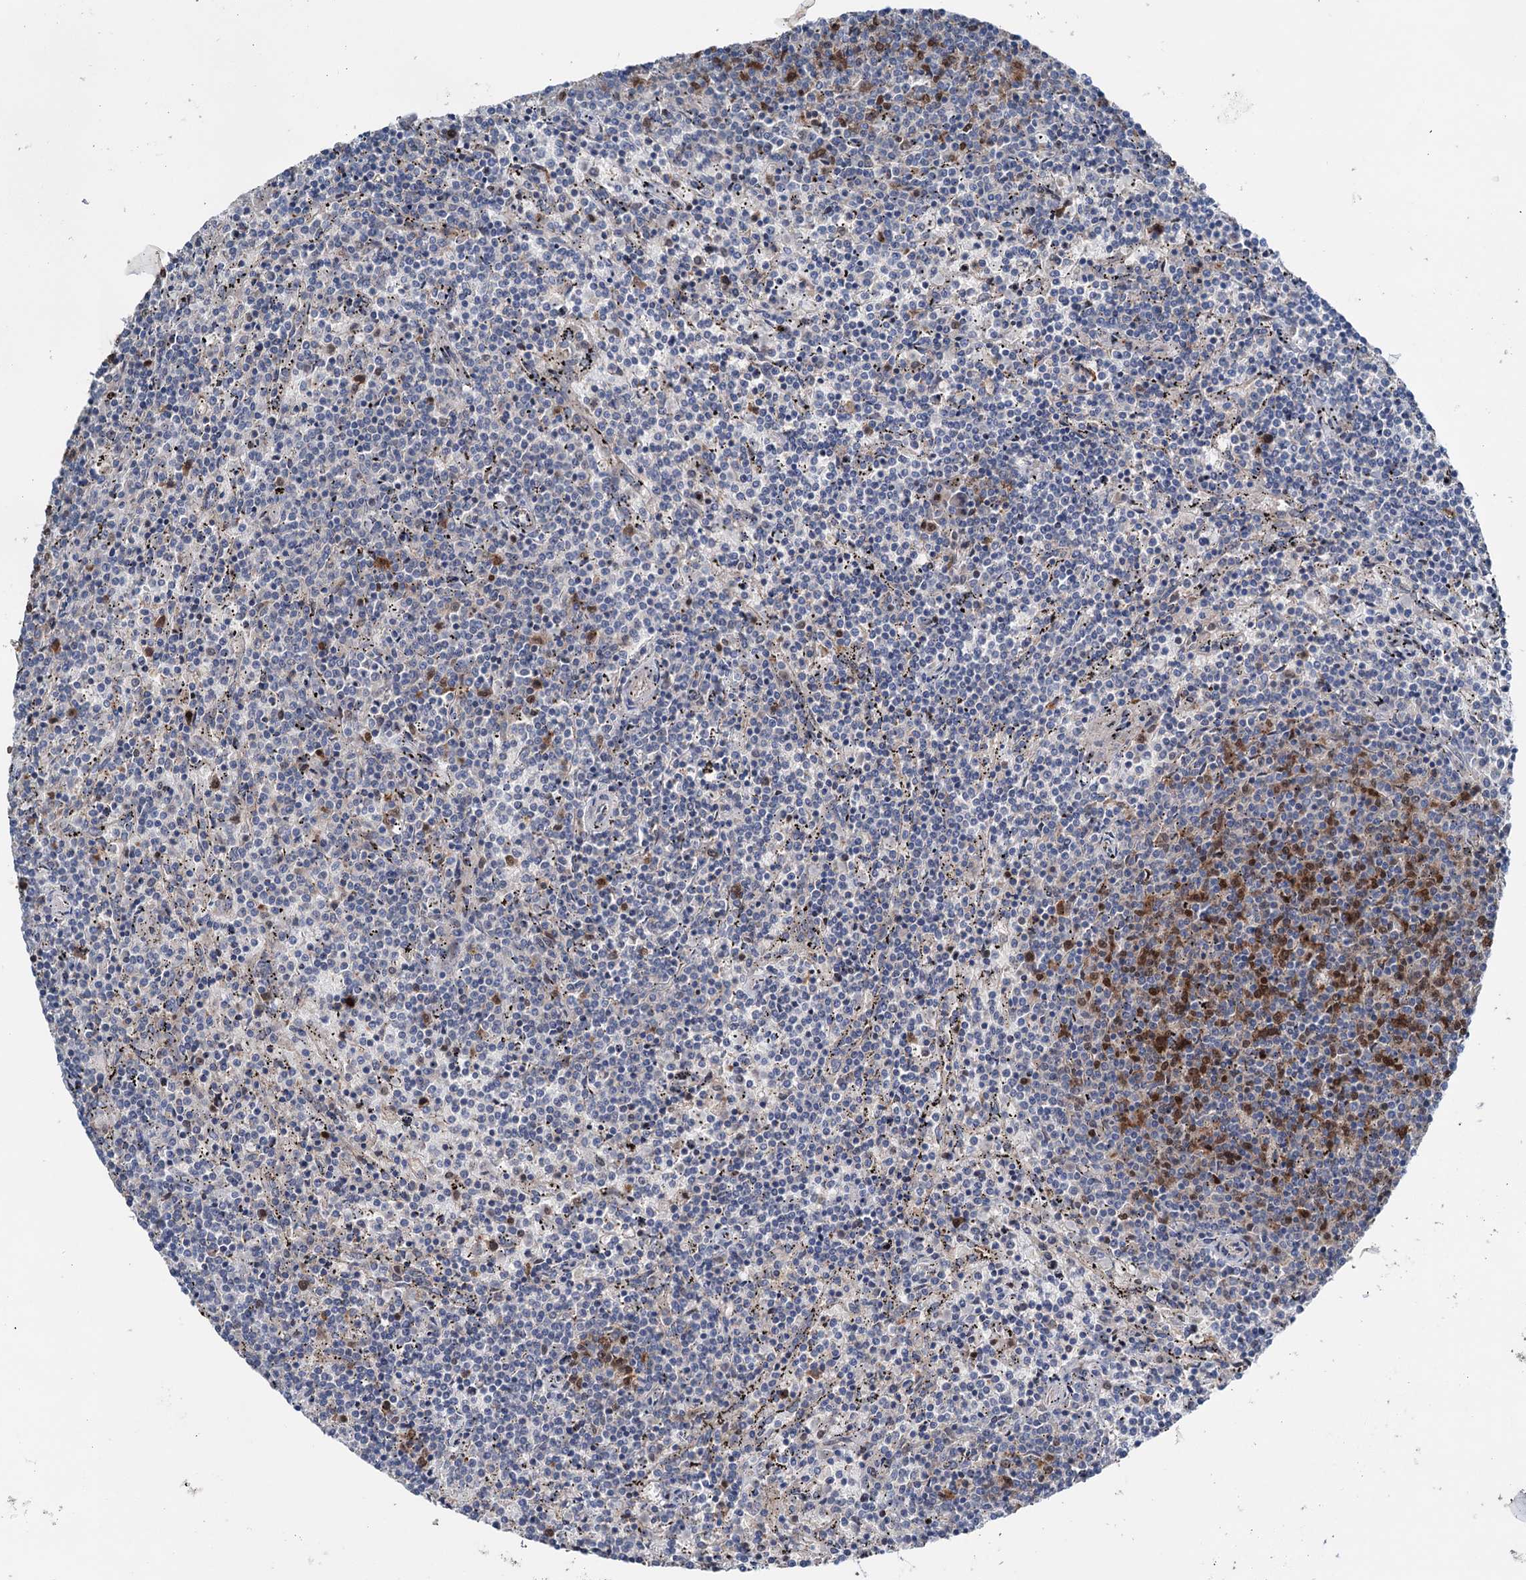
{"staining": {"intensity": "negative", "quantity": "none", "location": "none"}, "tissue": "lymphoma", "cell_type": "Tumor cells", "image_type": "cancer", "snomed": [{"axis": "morphology", "description": "Malignant lymphoma, non-Hodgkin's type, Low grade"}, {"axis": "topography", "description": "Spleen"}], "caption": "Human low-grade malignant lymphoma, non-Hodgkin's type stained for a protein using immunohistochemistry exhibits no positivity in tumor cells.", "gene": "NCAPD2", "patient": {"sex": "female", "age": 50}}